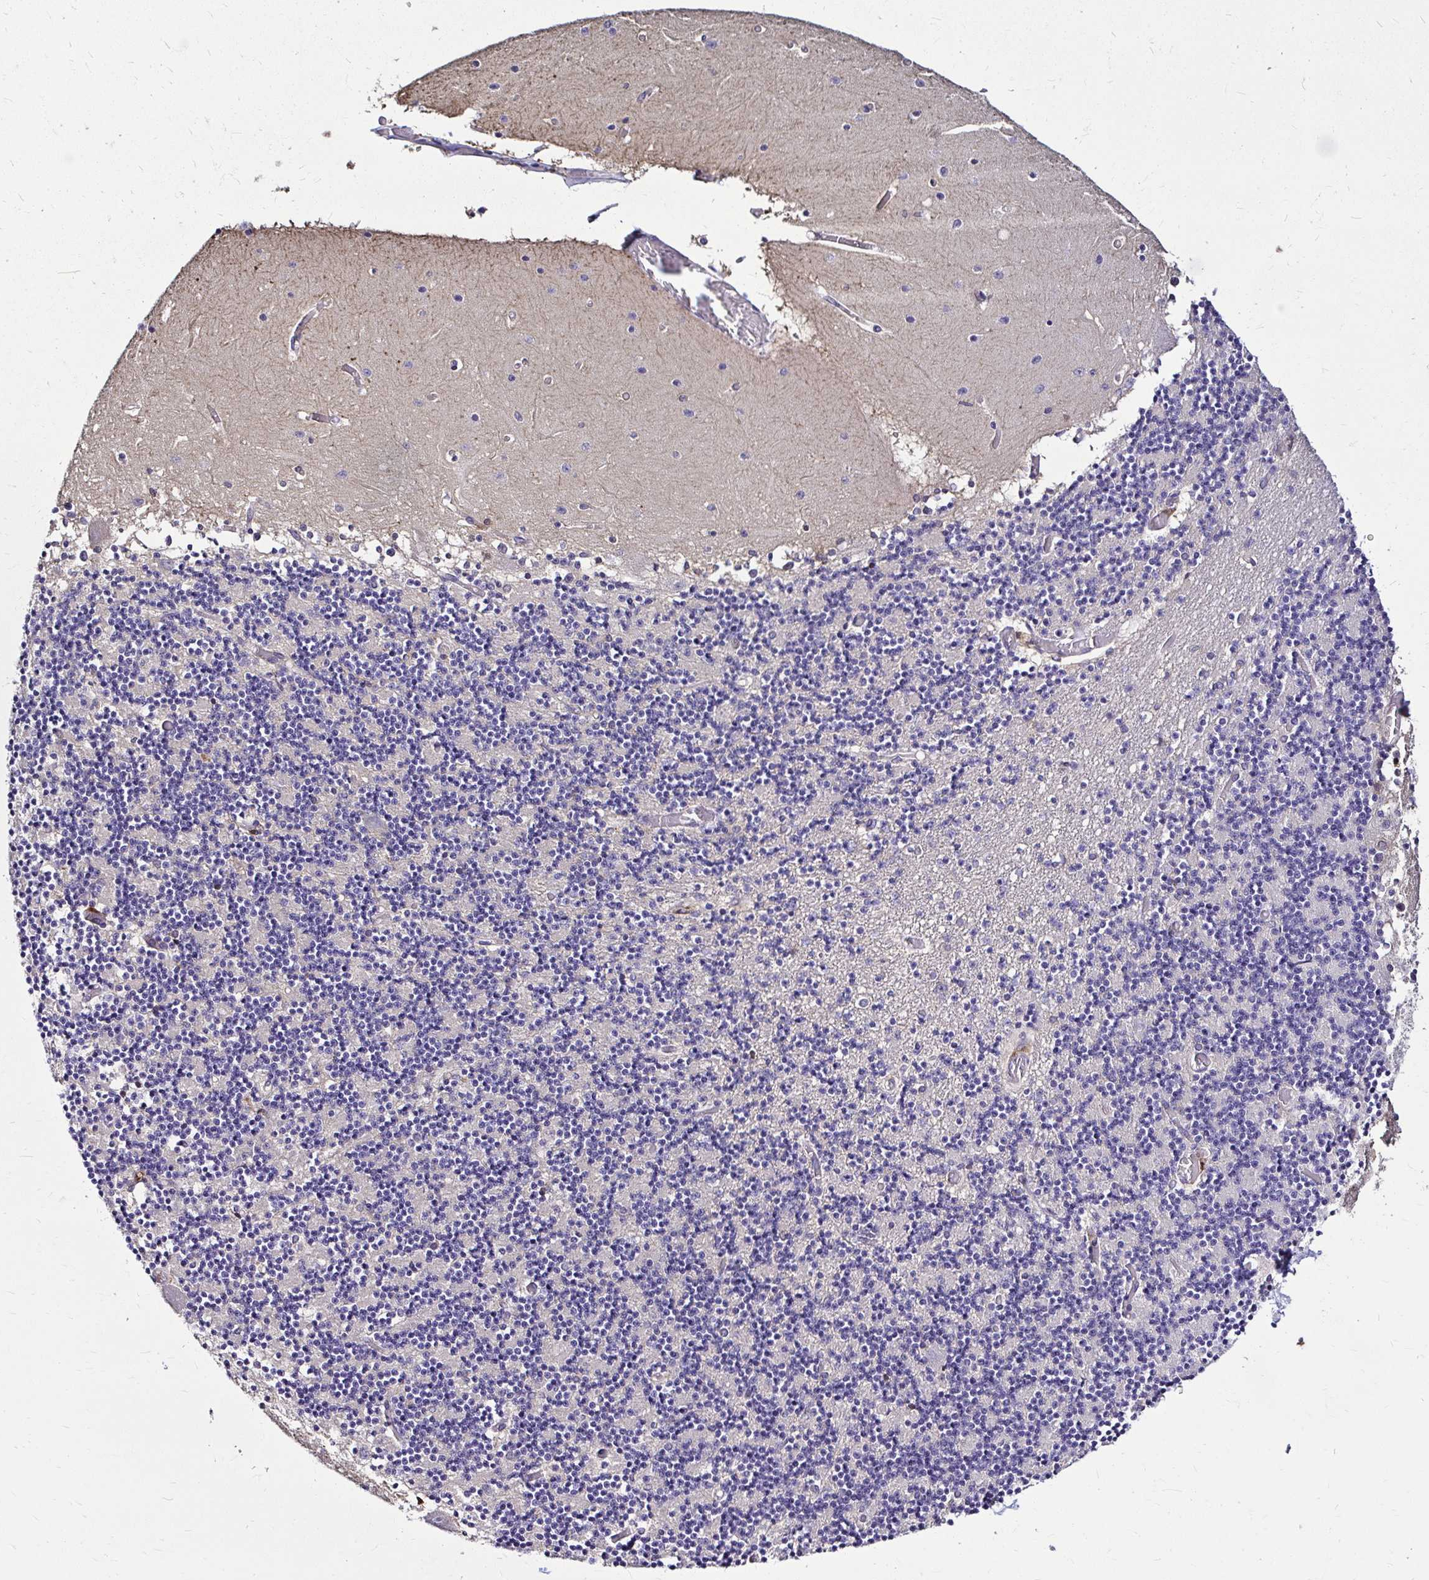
{"staining": {"intensity": "negative", "quantity": "none", "location": "none"}, "tissue": "cerebellum", "cell_type": "Cells in granular layer", "image_type": "normal", "snomed": [{"axis": "morphology", "description": "Normal tissue, NOS"}, {"axis": "topography", "description": "Cerebellum"}], "caption": "There is no significant positivity in cells in granular layer of cerebellum. (Brightfield microscopy of DAB (3,3'-diaminobenzidine) immunohistochemistry at high magnification).", "gene": "IDH1", "patient": {"sex": "female", "age": 28}}